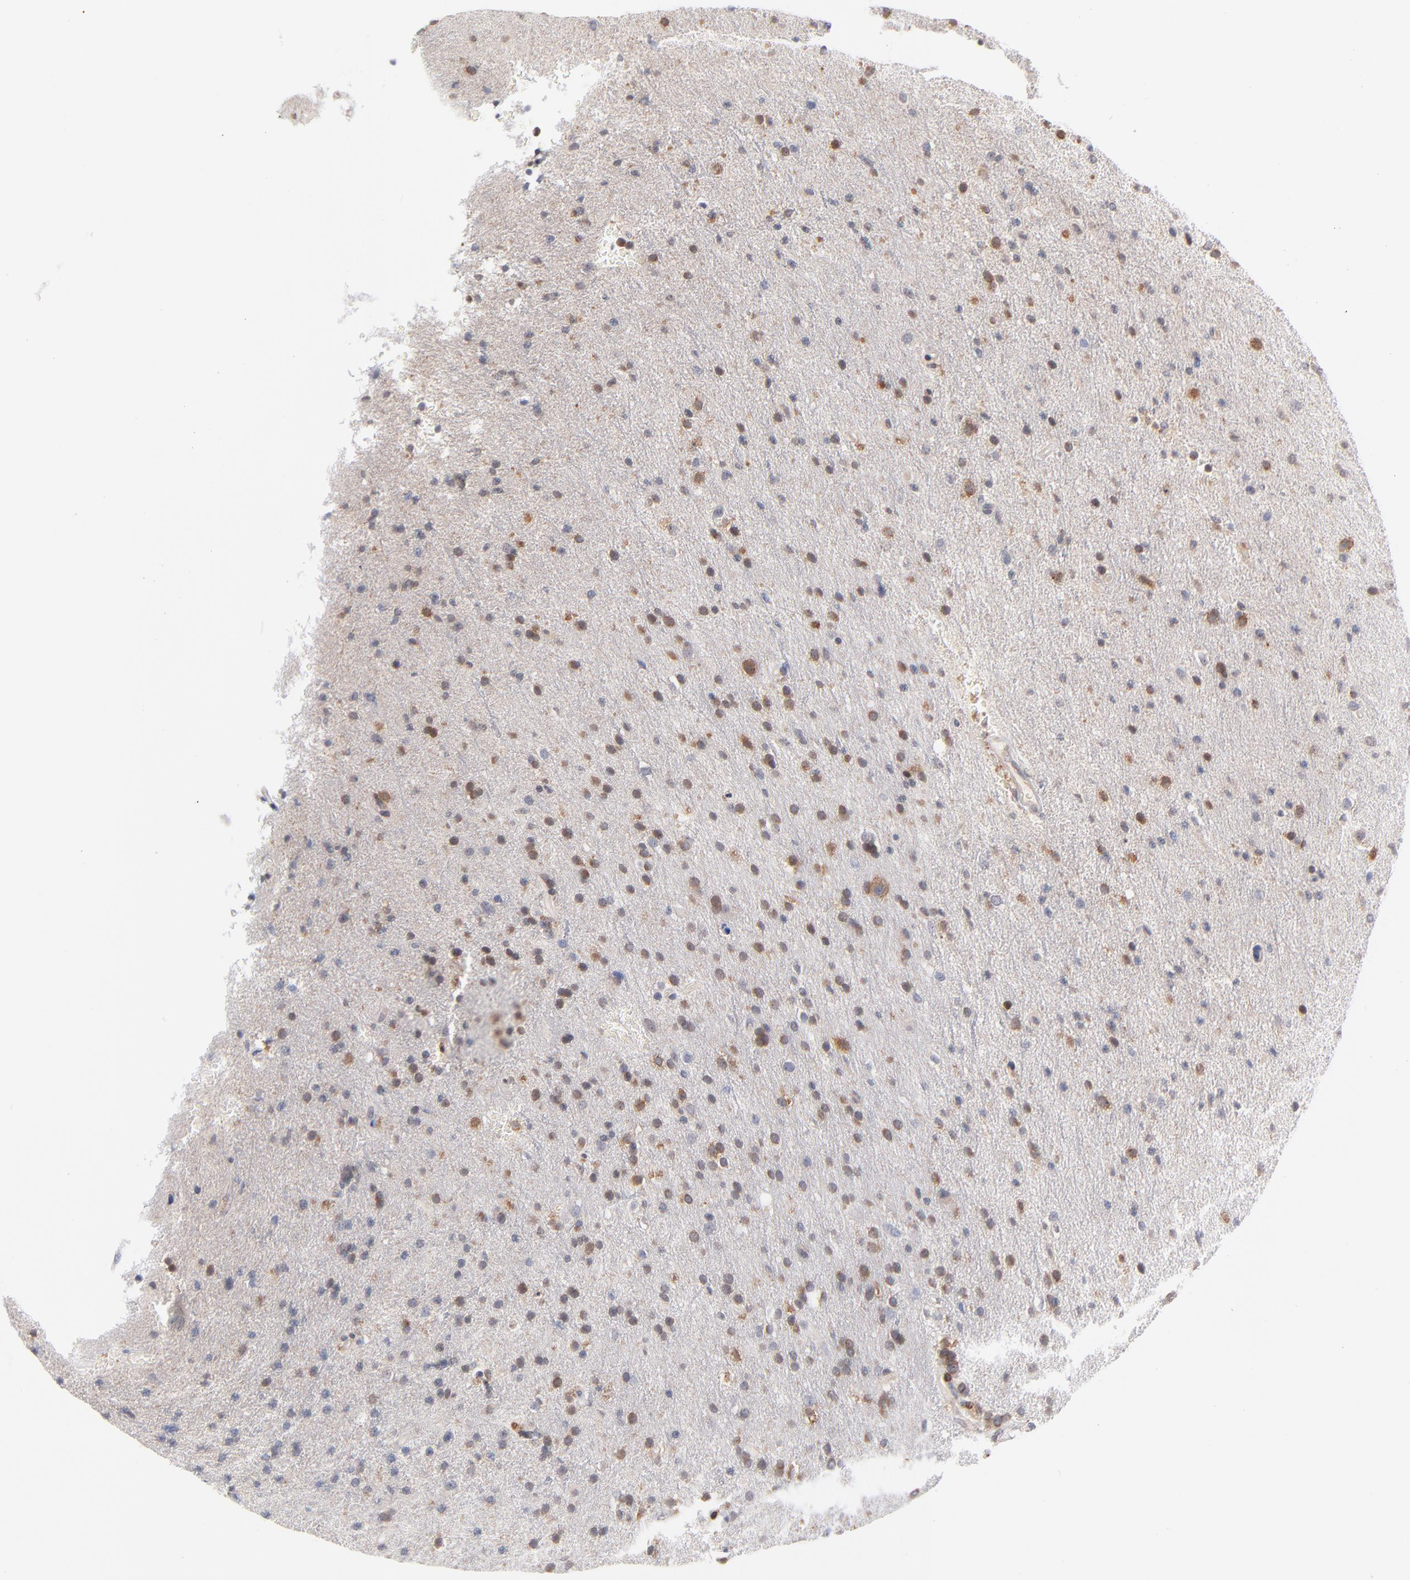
{"staining": {"intensity": "weak", "quantity": "<25%", "location": "cytoplasmic/membranous"}, "tissue": "glioma", "cell_type": "Tumor cells", "image_type": "cancer", "snomed": [{"axis": "morphology", "description": "Glioma, malignant, High grade"}, {"axis": "topography", "description": "Brain"}], "caption": "Tumor cells are negative for protein expression in human malignant glioma (high-grade). (Stains: DAB (3,3'-diaminobenzidine) immunohistochemistry with hematoxylin counter stain, Microscopy: brightfield microscopy at high magnification).", "gene": "WIPF1", "patient": {"sex": "male", "age": 33}}